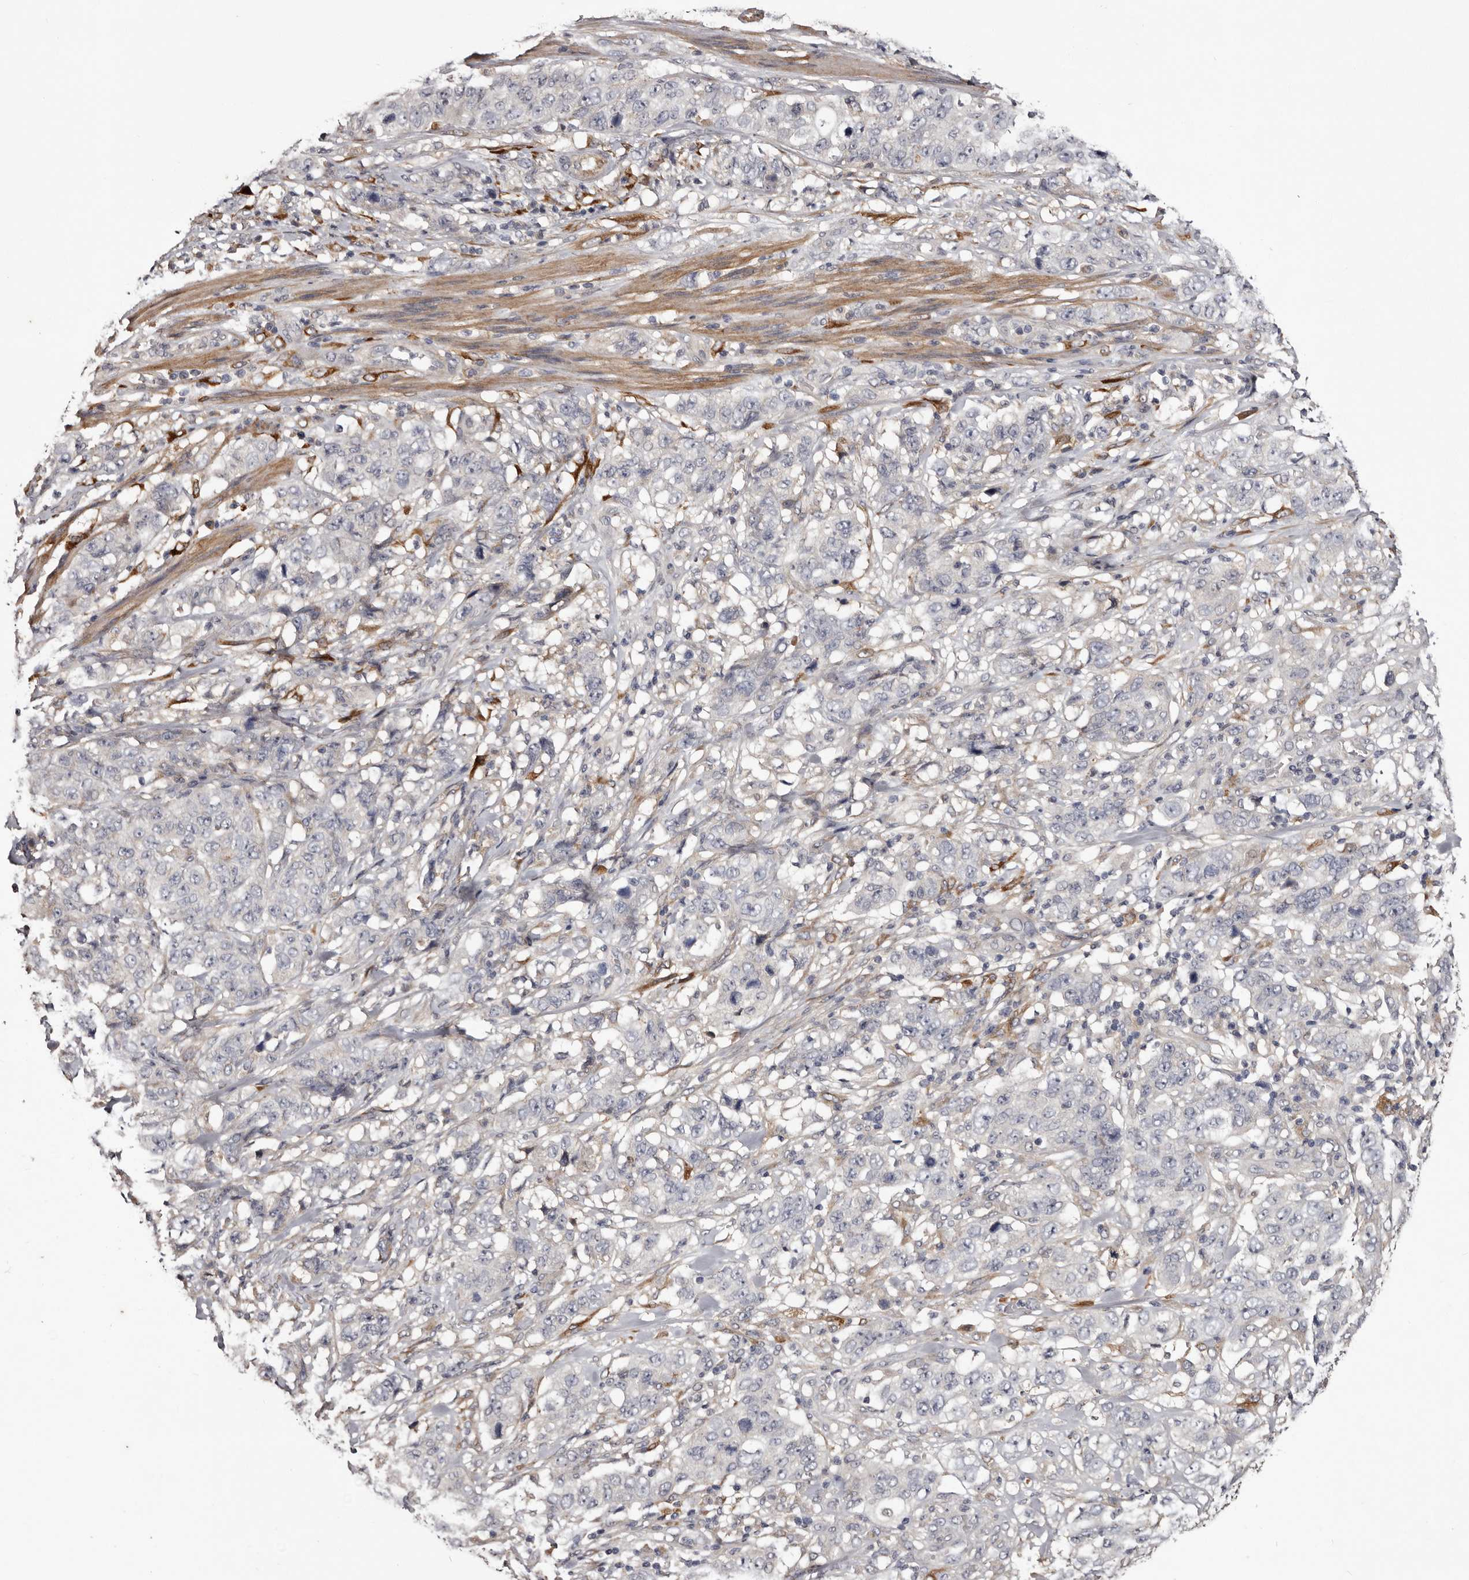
{"staining": {"intensity": "negative", "quantity": "none", "location": "none"}, "tissue": "stomach cancer", "cell_type": "Tumor cells", "image_type": "cancer", "snomed": [{"axis": "morphology", "description": "Adenocarcinoma, NOS"}, {"axis": "topography", "description": "Stomach"}], "caption": "Micrograph shows no protein positivity in tumor cells of stomach adenocarcinoma tissue.", "gene": "CYP1B1", "patient": {"sex": "male", "age": 48}}